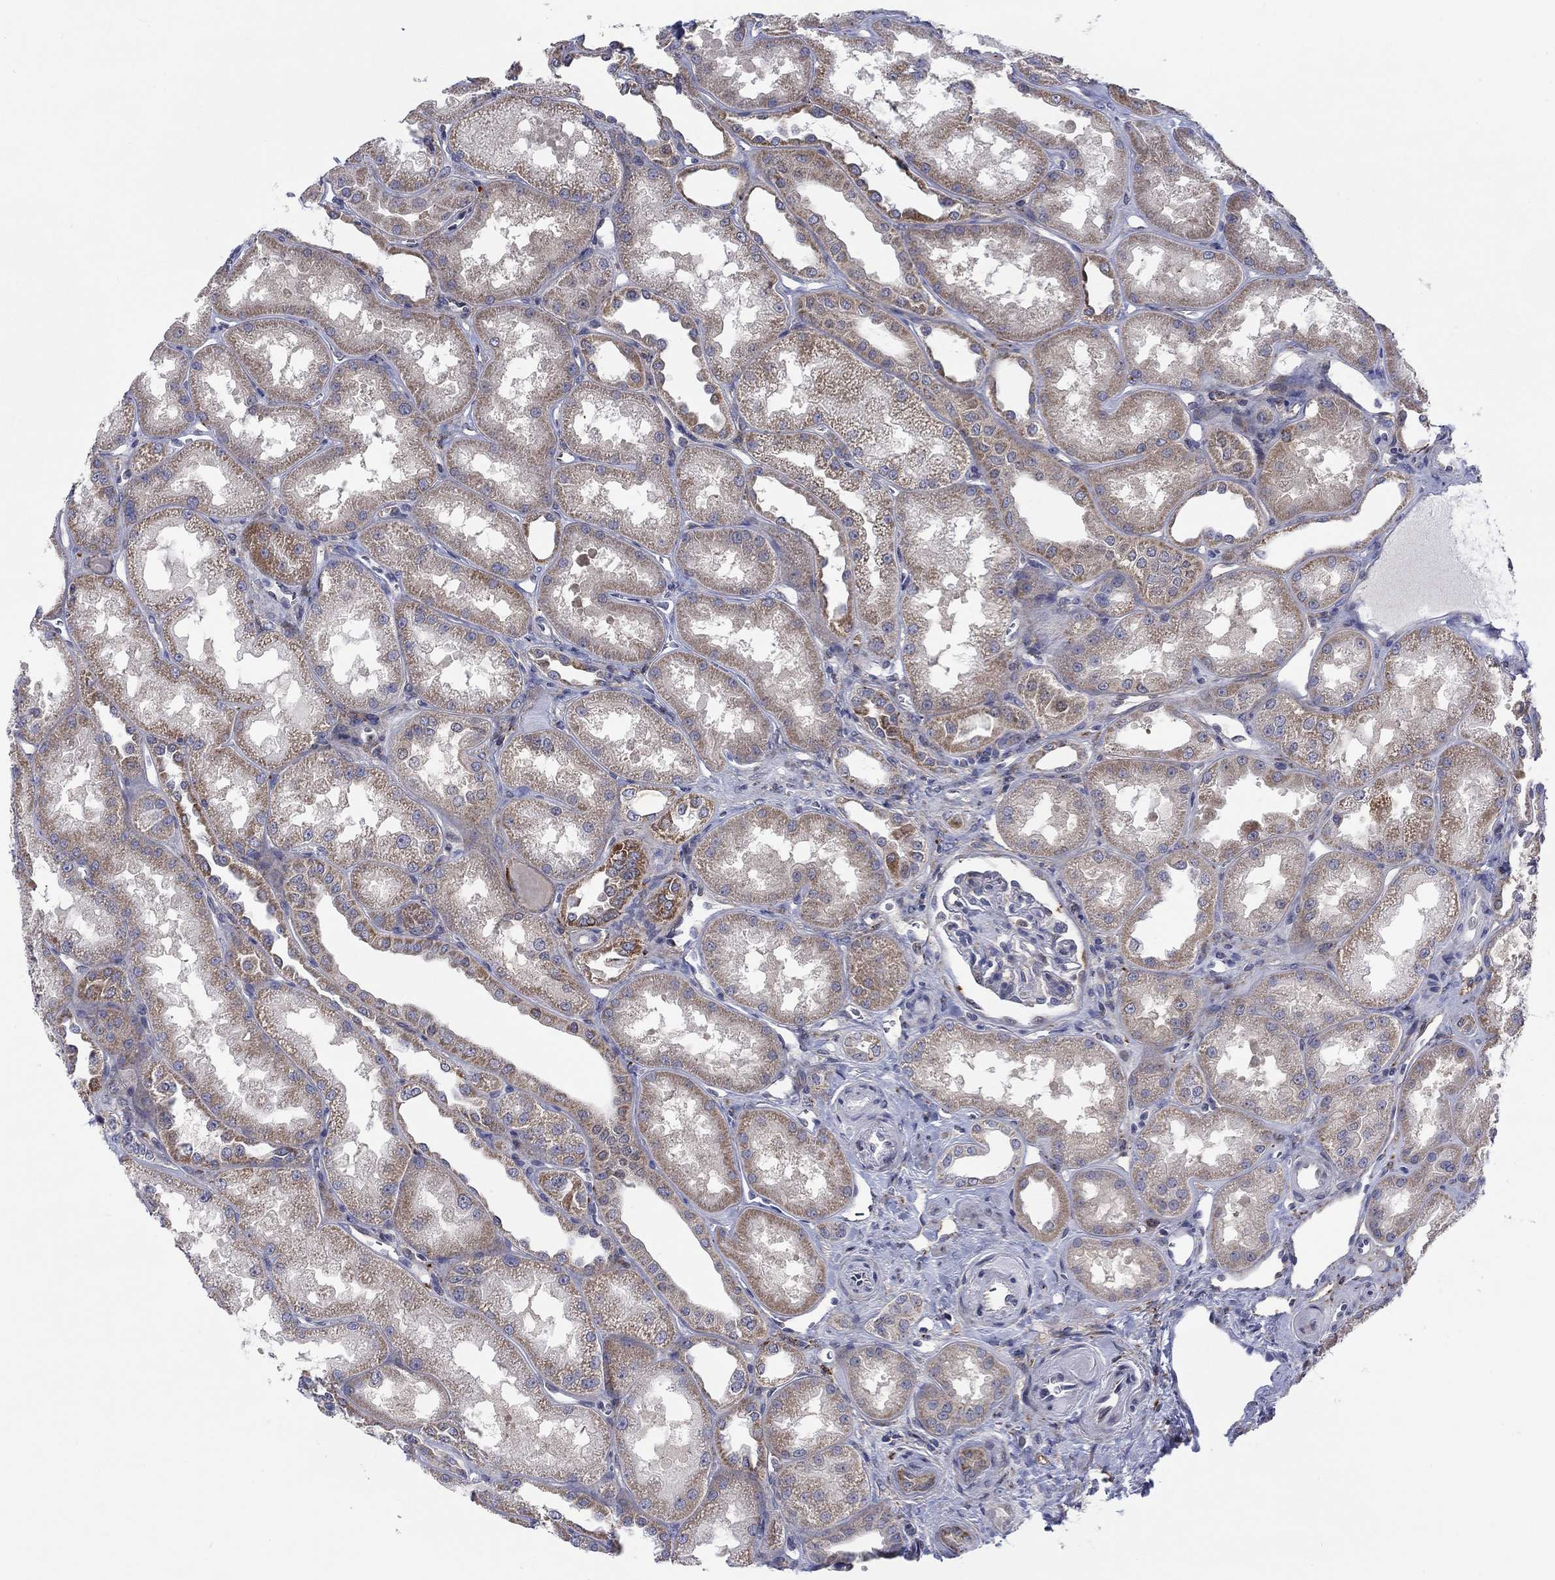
{"staining": {"intensity": "negative", "quantity": "none", "location": "none"}, "tissue": "kidney", "cell_type": "Cells in glomeruli", "image_type": "normal", "snomed": [{"axis": "morphology", "description": "Normal tissue, NOS"}, {"axis": "topography", "description": "Kidney"}], "caption": "Immunohistochemistry (IHC) photomicrograph of normal kidney: human kidney stained with DAB reveals no significant protein staining in cells in glomeruli.", "gene": "SLC35F2", "patient": {"sex": "male", "age": 61}}